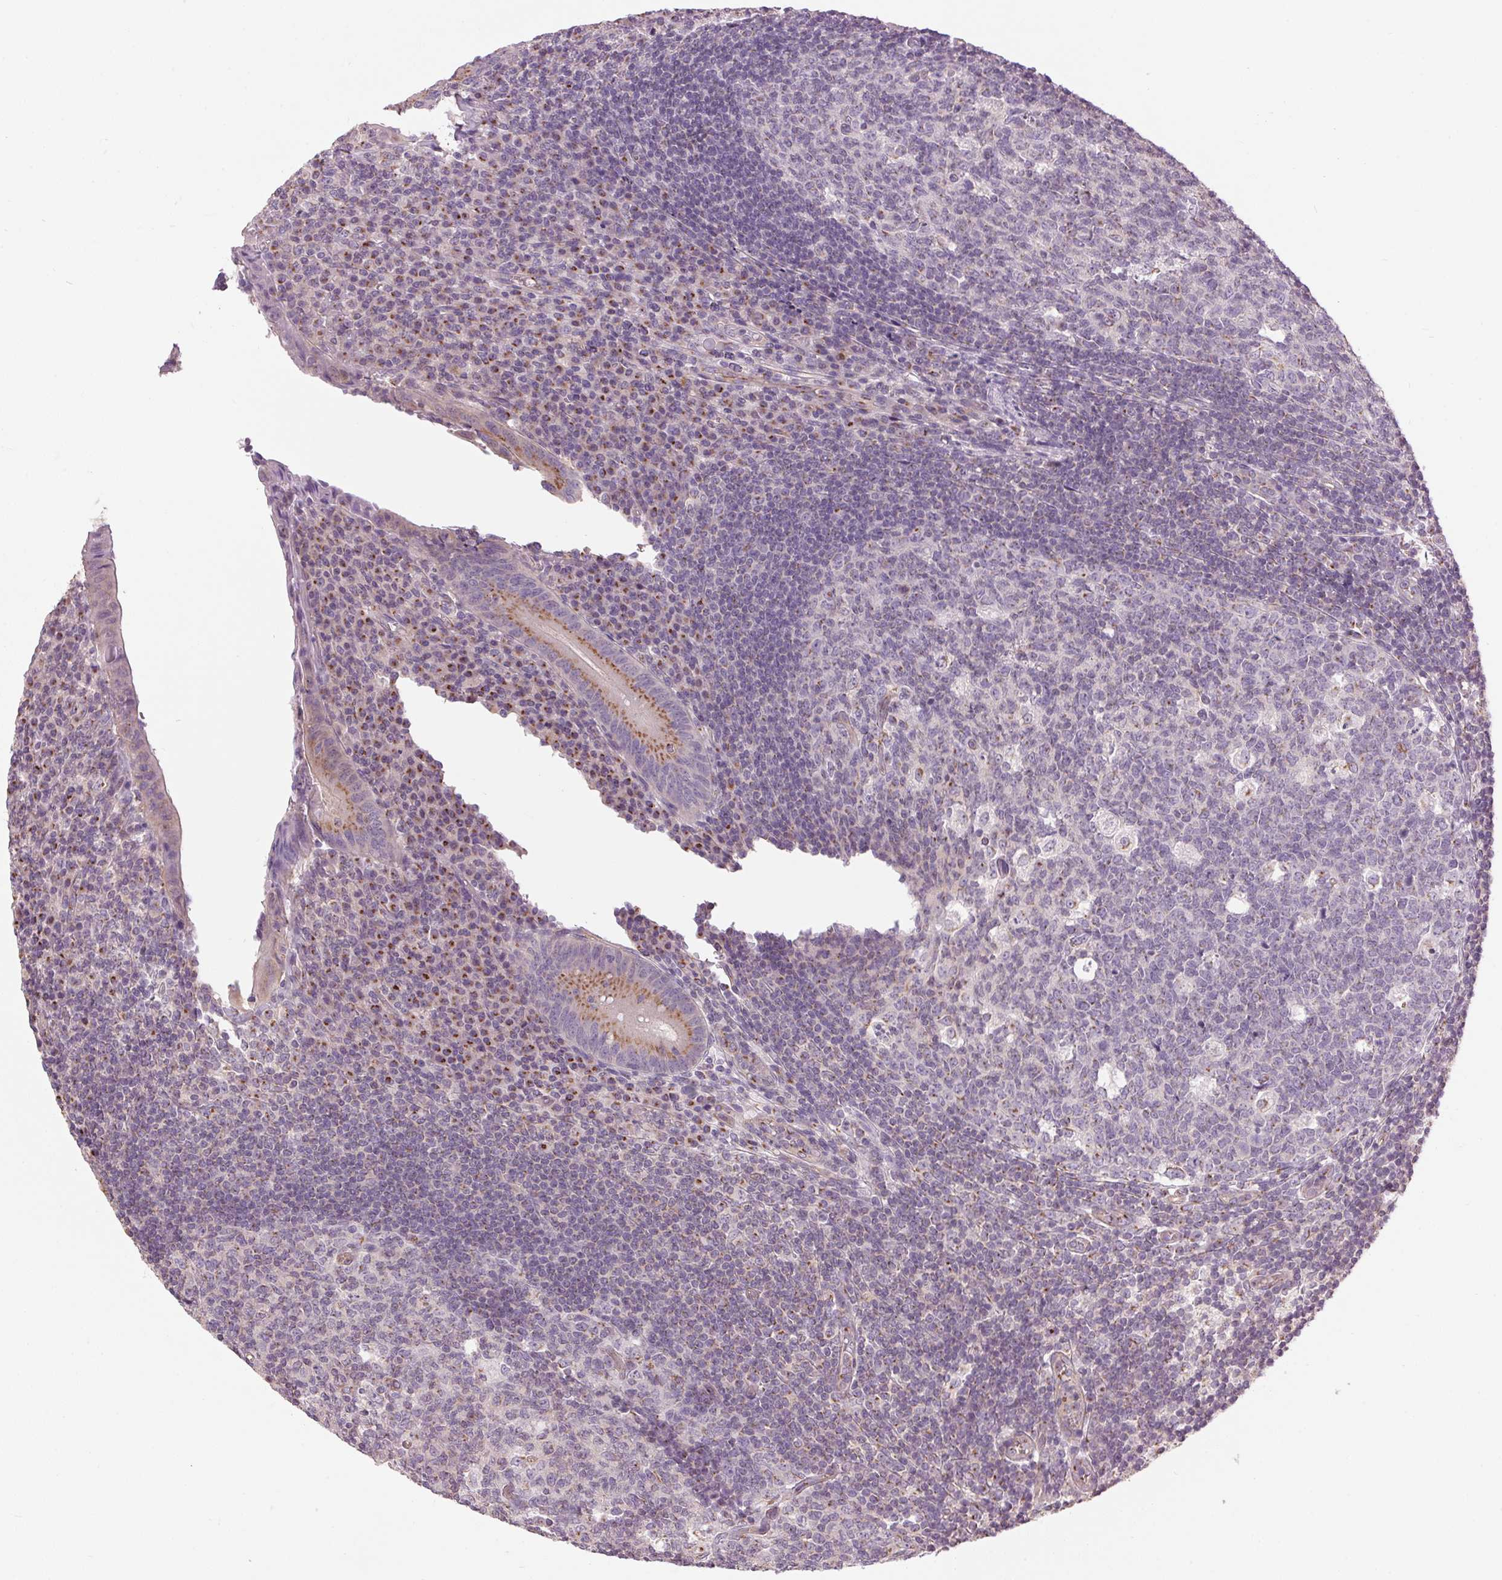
{"staining": {"intensity": "moderate", "quantity": "25%-75%", "location": "cytoplasmic/membranous"}, "tissue": "appendix", "cell_type": "Glandular cells", "image_type": "normal", "snomed": [{"axis": "morphology", "description": "Normal tissue, NOS"}, {"axis": "topography", "description": "Appendix"}], "caption": "Normal appendix displays moderate cytoplasmic/membranous positivity in approximately 25%-75% of glandular cells.", "gene": "GOLPH3", "patient": {"sex": "male", "age": 18}}